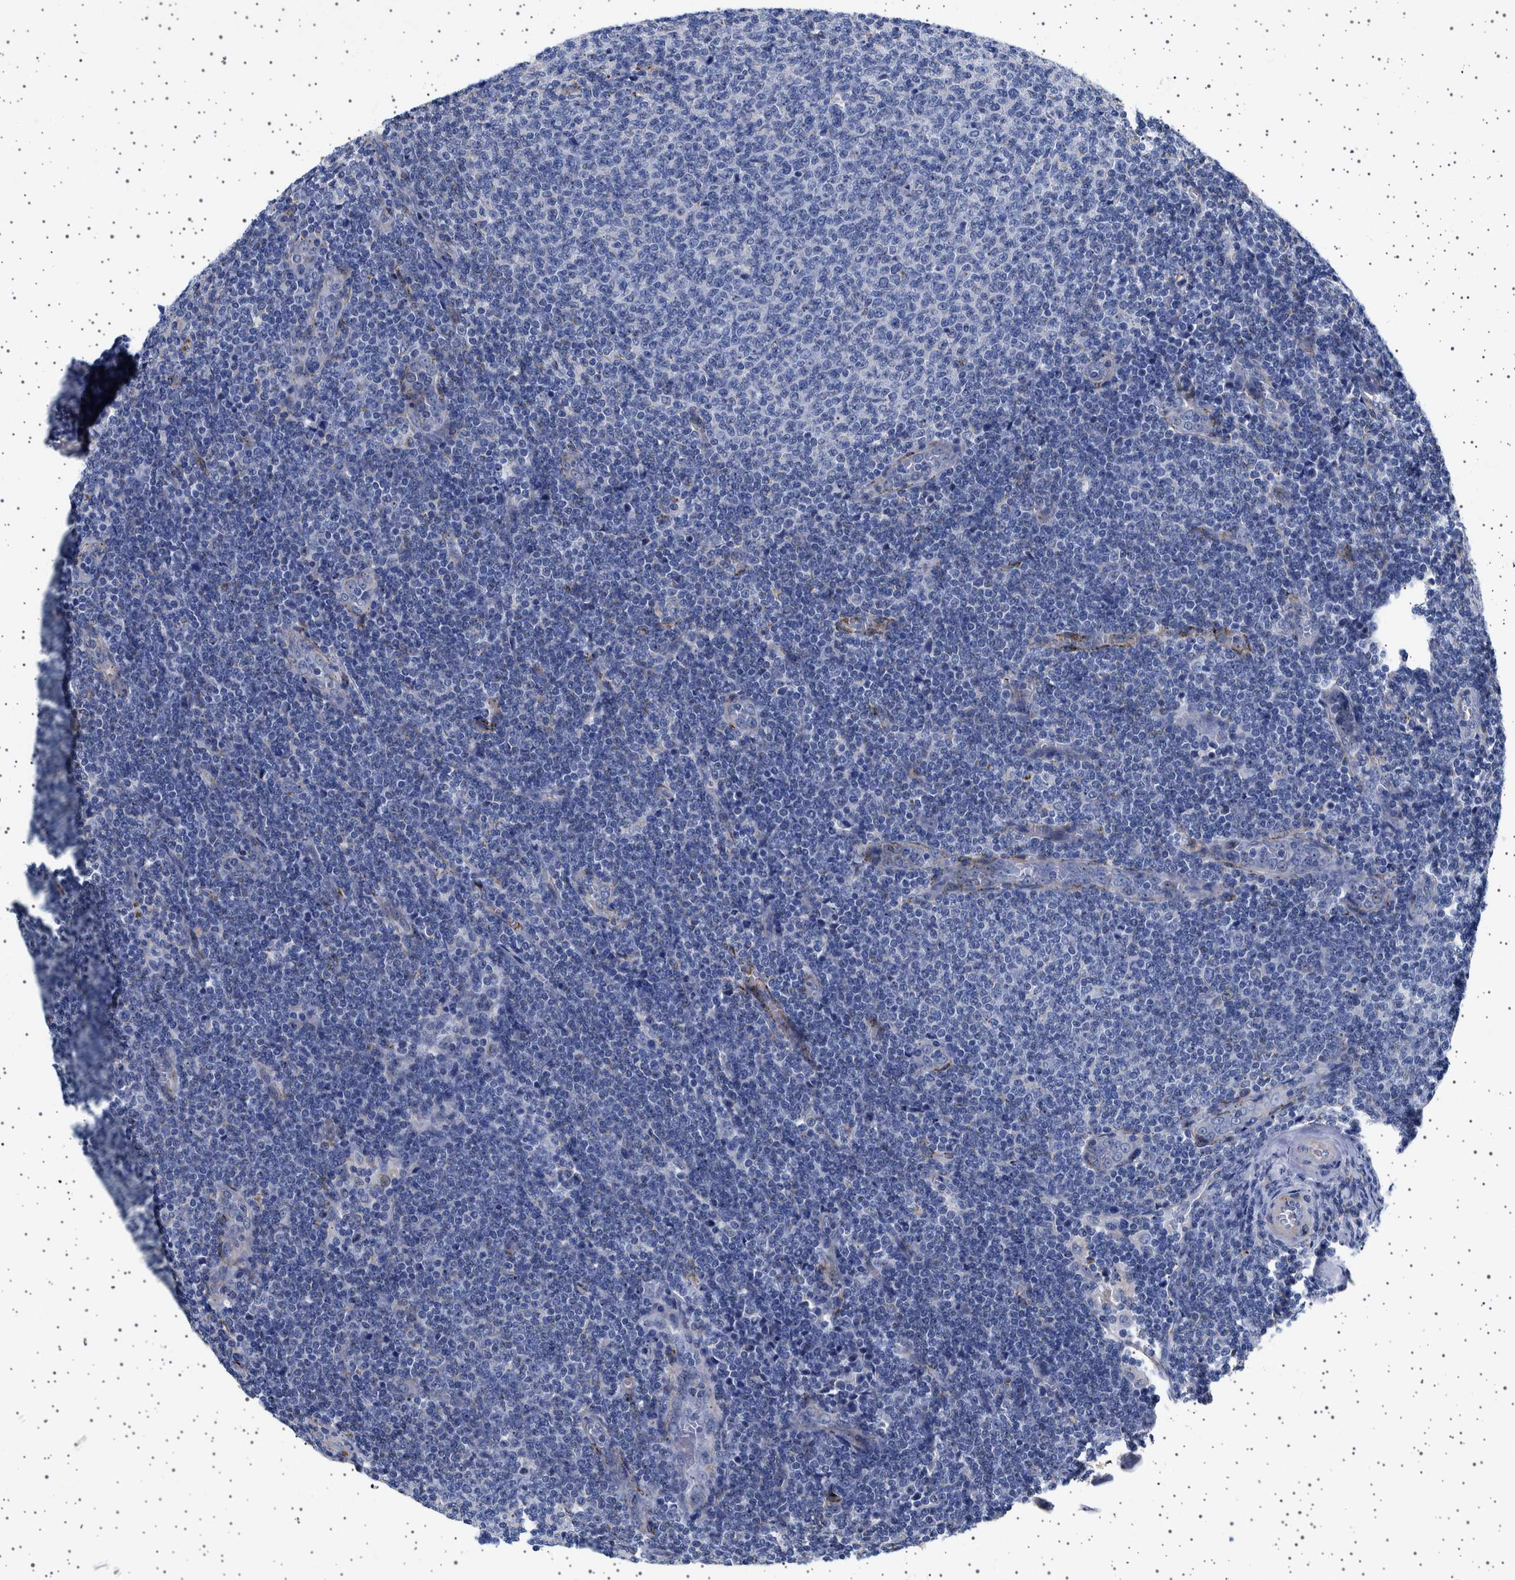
{"staining": {"intensity": "negative", "quantity": "none", "location": "none"}, "tissue": "lymphoma", "cell_type": "Tumor cells", "image_type": "cancer", "snomed": [{"axis": "morphology", "description": "Malignant lymphoma, non-Hodgkin's type, Low grade"}, {"axis": "topography", "description": "Lymph node"}], "caption": "An immunohistochemistry micrograph of low-grade malignant lymphoma, non-Hodgkin's type is shown. There is no staining in tumor cells of low-grade malignant lymphoma, non-Hodgkin's type. Brightfield microscopy of IHC stained with DAB (brown) and hematoxylin (blue), captured at high magnification.", "gene": "SEPTIN4", "patient": {"sex": "male", "age": 66}}